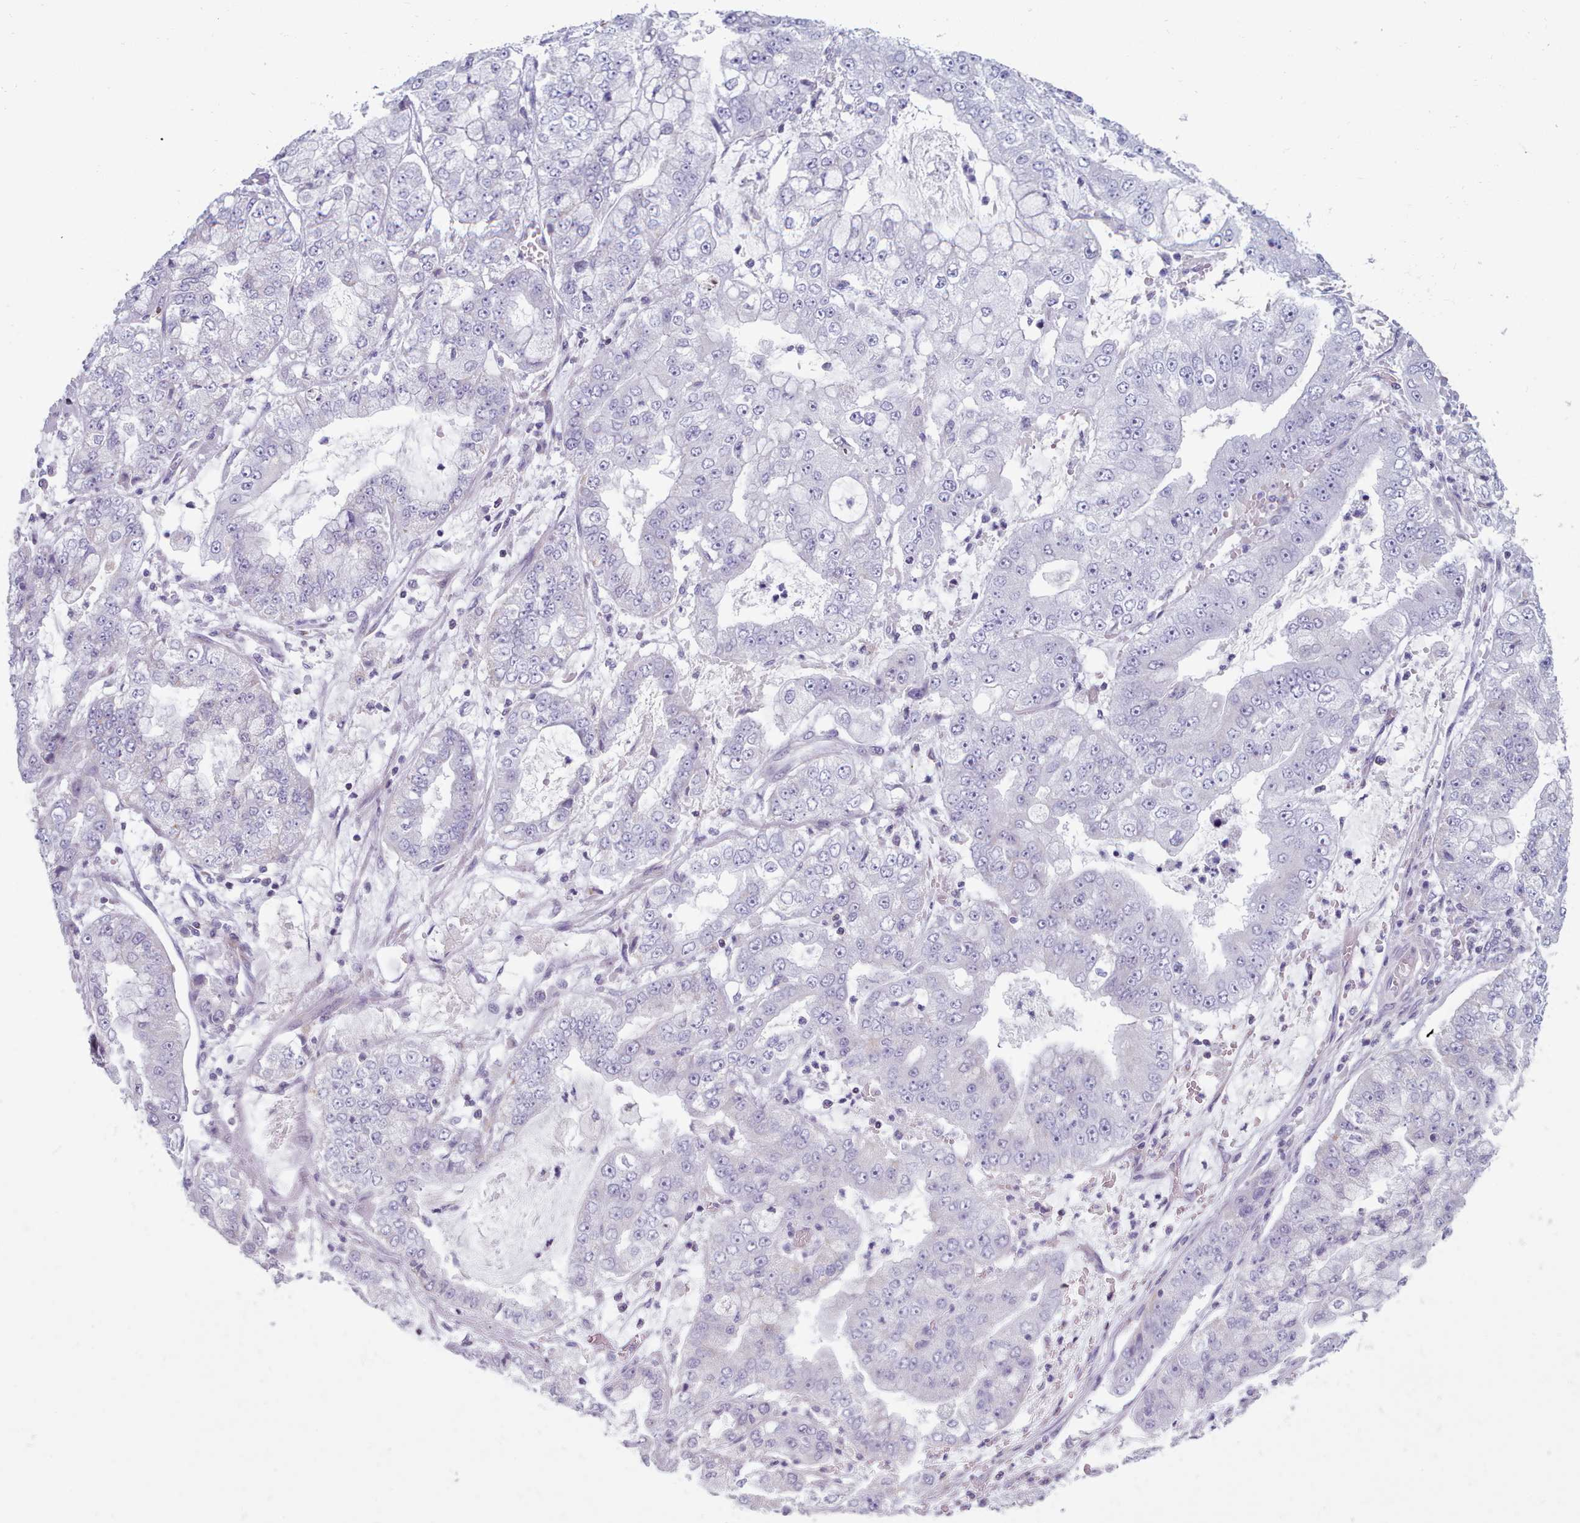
{"staining": {"intensity": "weak", "quantity": "<25%", "location": "cytoplasmic/membranous"}, "tissue": "stomach cancer", "cell_type": "Tumor cells", "image_type": "cancer", "snomed": [{"axis": "morphology", "description": "Adenocarcinoma, NOS"}, {"axis": "topography", "description": "Stomach"}], "caption": "IHC image of neoplastic tissue: human stomach cancer (adenocarcinoma) stained with DAB demonstrates no significant protein expression in tumor cells.", "gene": "FAM170B", "patient": {"sex": "male", "age": 76}}